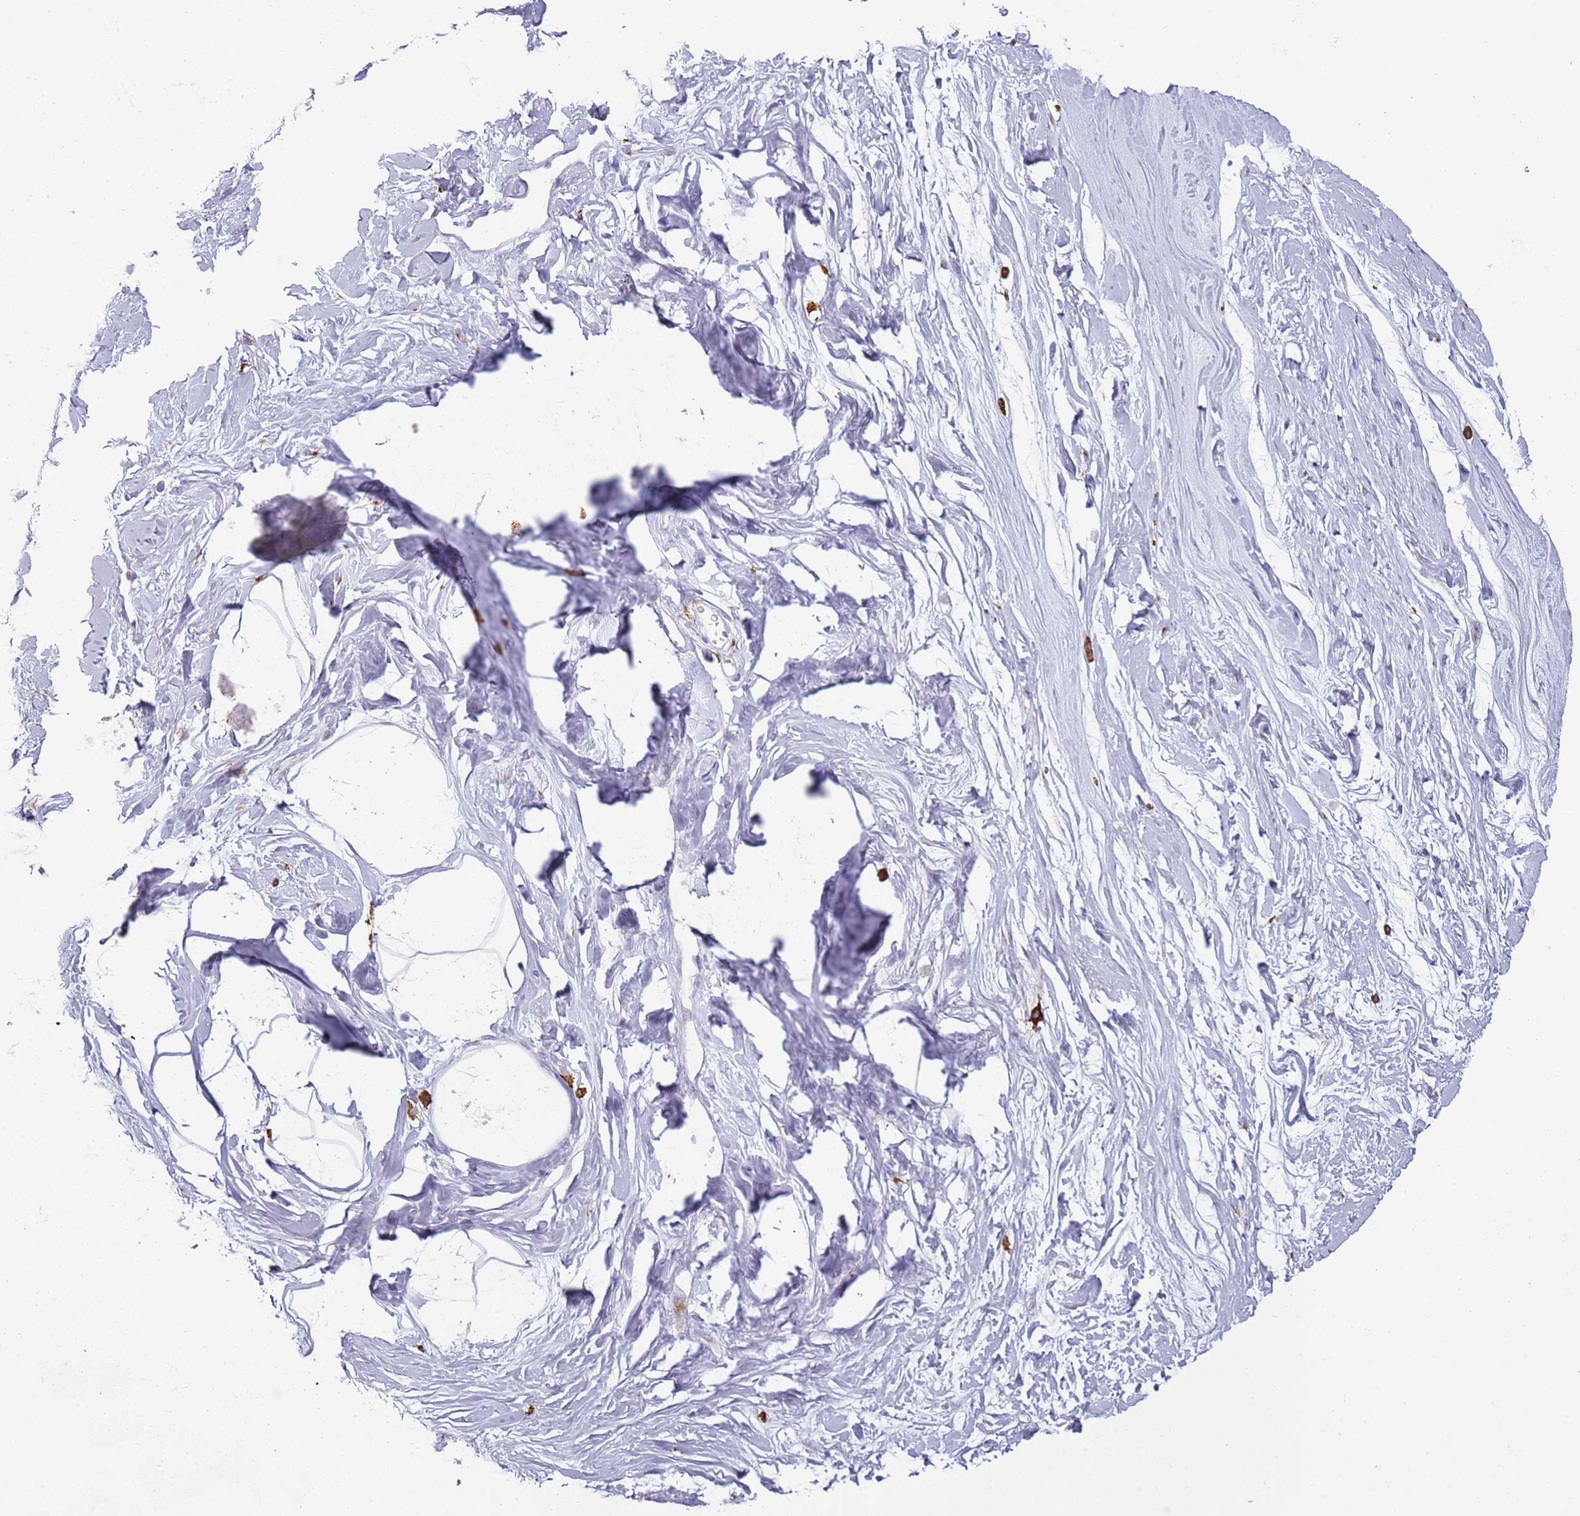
{"staining": {"intensity": "negative", "quantity": "none", "location": "none"}, "tissue": "breast", "cell_type": "Adipocytes", "image_type": "normal", "snomed": [{"axis": "morphology", "description": "Normal tissue, NOS"}, {"axis": "topography", "description": "Breast"}], "caption": "This is an immunohistochemistry histopathology image of benign human breast. There is no expression in adipocytes.", "gene": "COLEC12", "patient": {"sex": "female", "age": 45}}